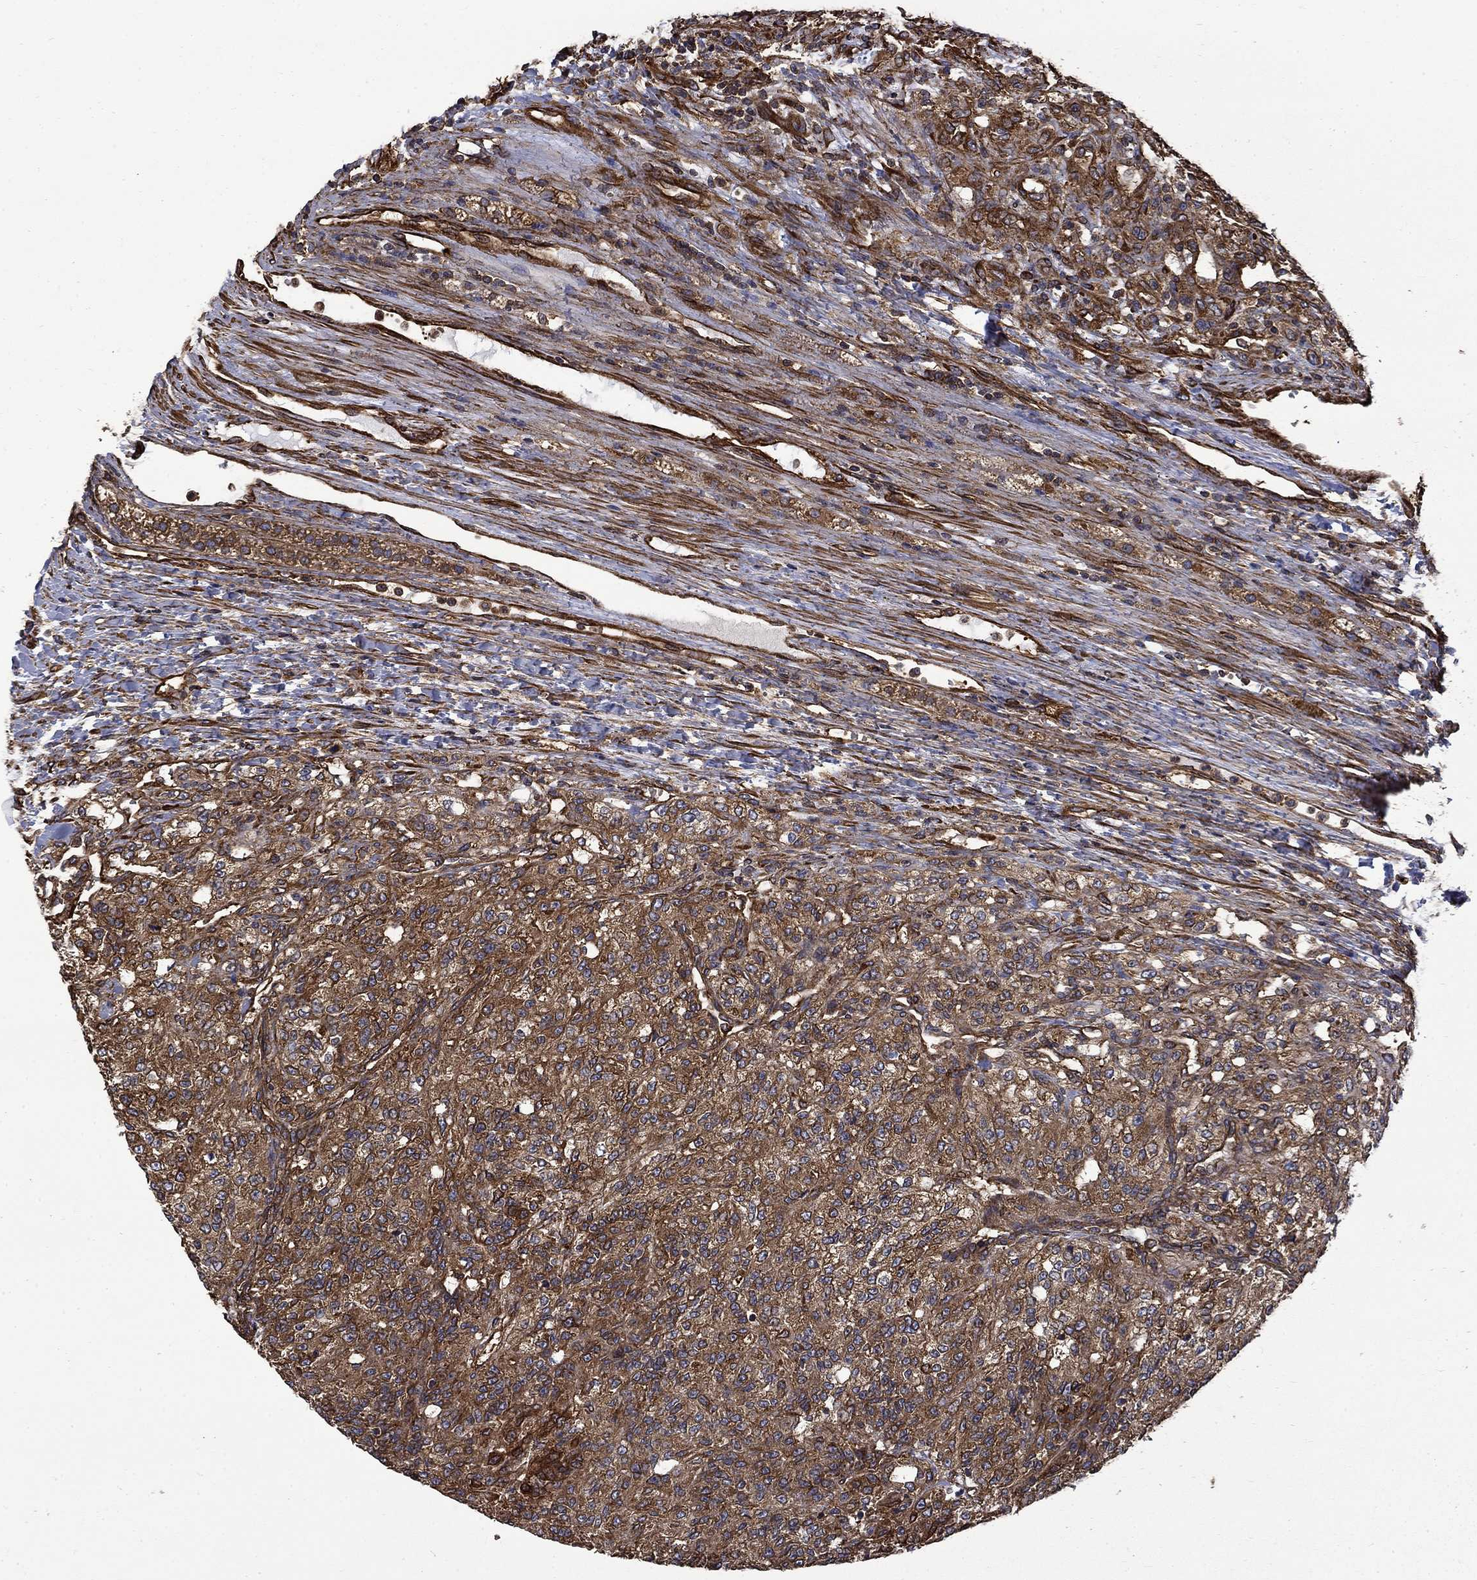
{"staining": {"intensity": "strong", "quantity": "25%-75%", "location": "cytoplasmic/membranous"}, "tissue": "renal cancer", "cell_type": "Tumor cells", "image_type": "cancer", "snomed": [{"axis": "morphology", "description": "Adenocarcinoma, NOS"}, {"axis": "topography", "description": "Kidney"}], "caption": "Protein staining reveals strong cytoplasmic/membranous expression in about 25%-75% of tumor cells in renal adenocarcinoma.", "gene": "CUTC", "patient": {"sex": "female", "age": 63}}